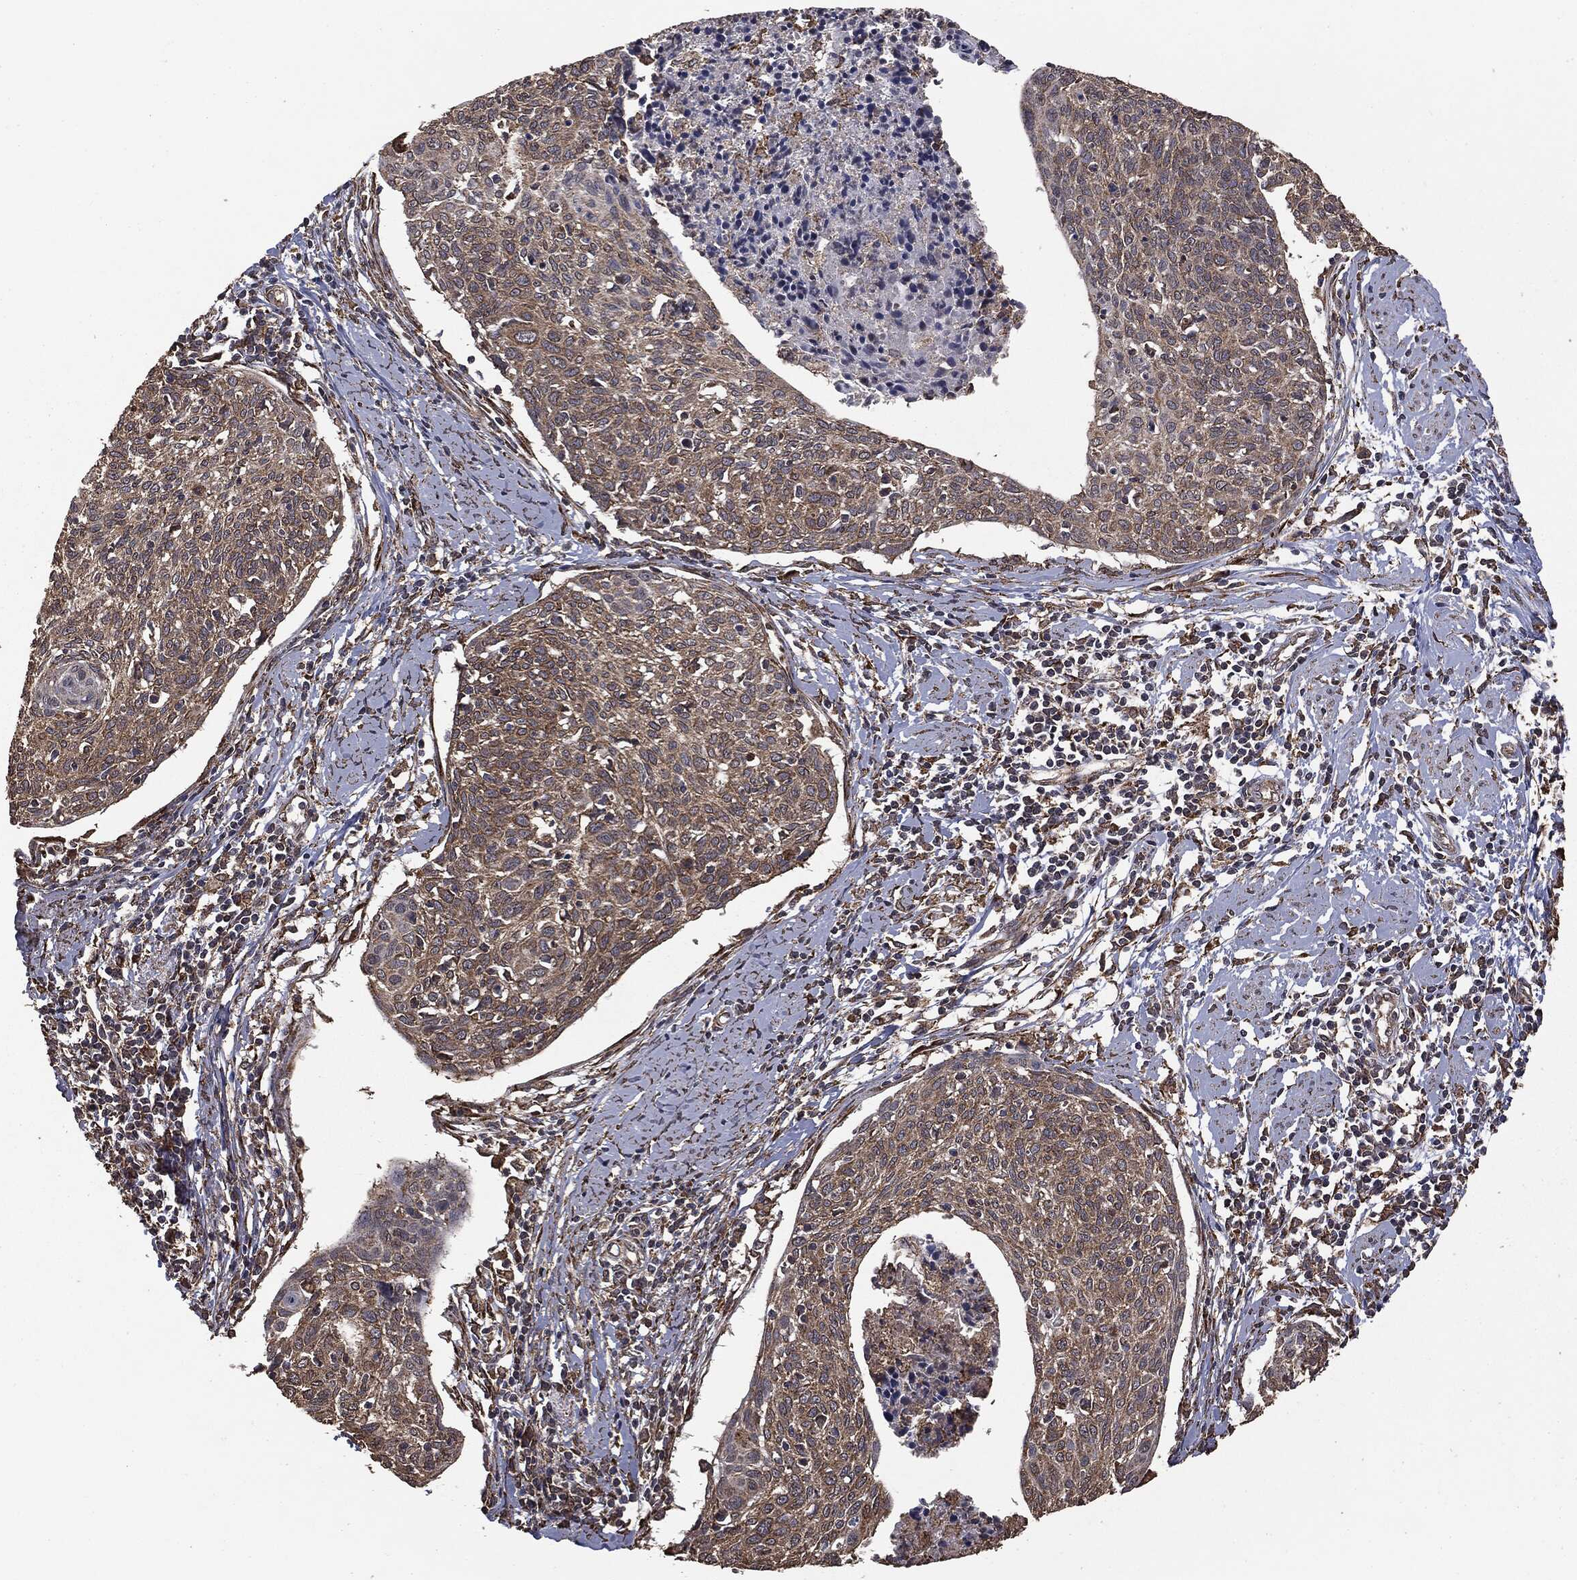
{"staining": {"intensity": "negative", "quantity": "none", "location": "none"}, "tissue": "cervical cancer", "cell_type": "Tumor cells", "image_type": "cancer", "snomed": [{"axis": "morphology", "description": "Squamous cell carcinoma, NOS"}, {"axis": "topography", "description": "Cervix"}], "caption": "High power microscopy photomicrograph of an IHC histopathology image of squamous cell carcinoma (cervical), revealing no significant staining in tumor cells. (DAB immunohistochemistry visualized using brightfield microscopy, high magnification).", "gene": "MTOR", "patient": {"sex": "female", "age": 49}}